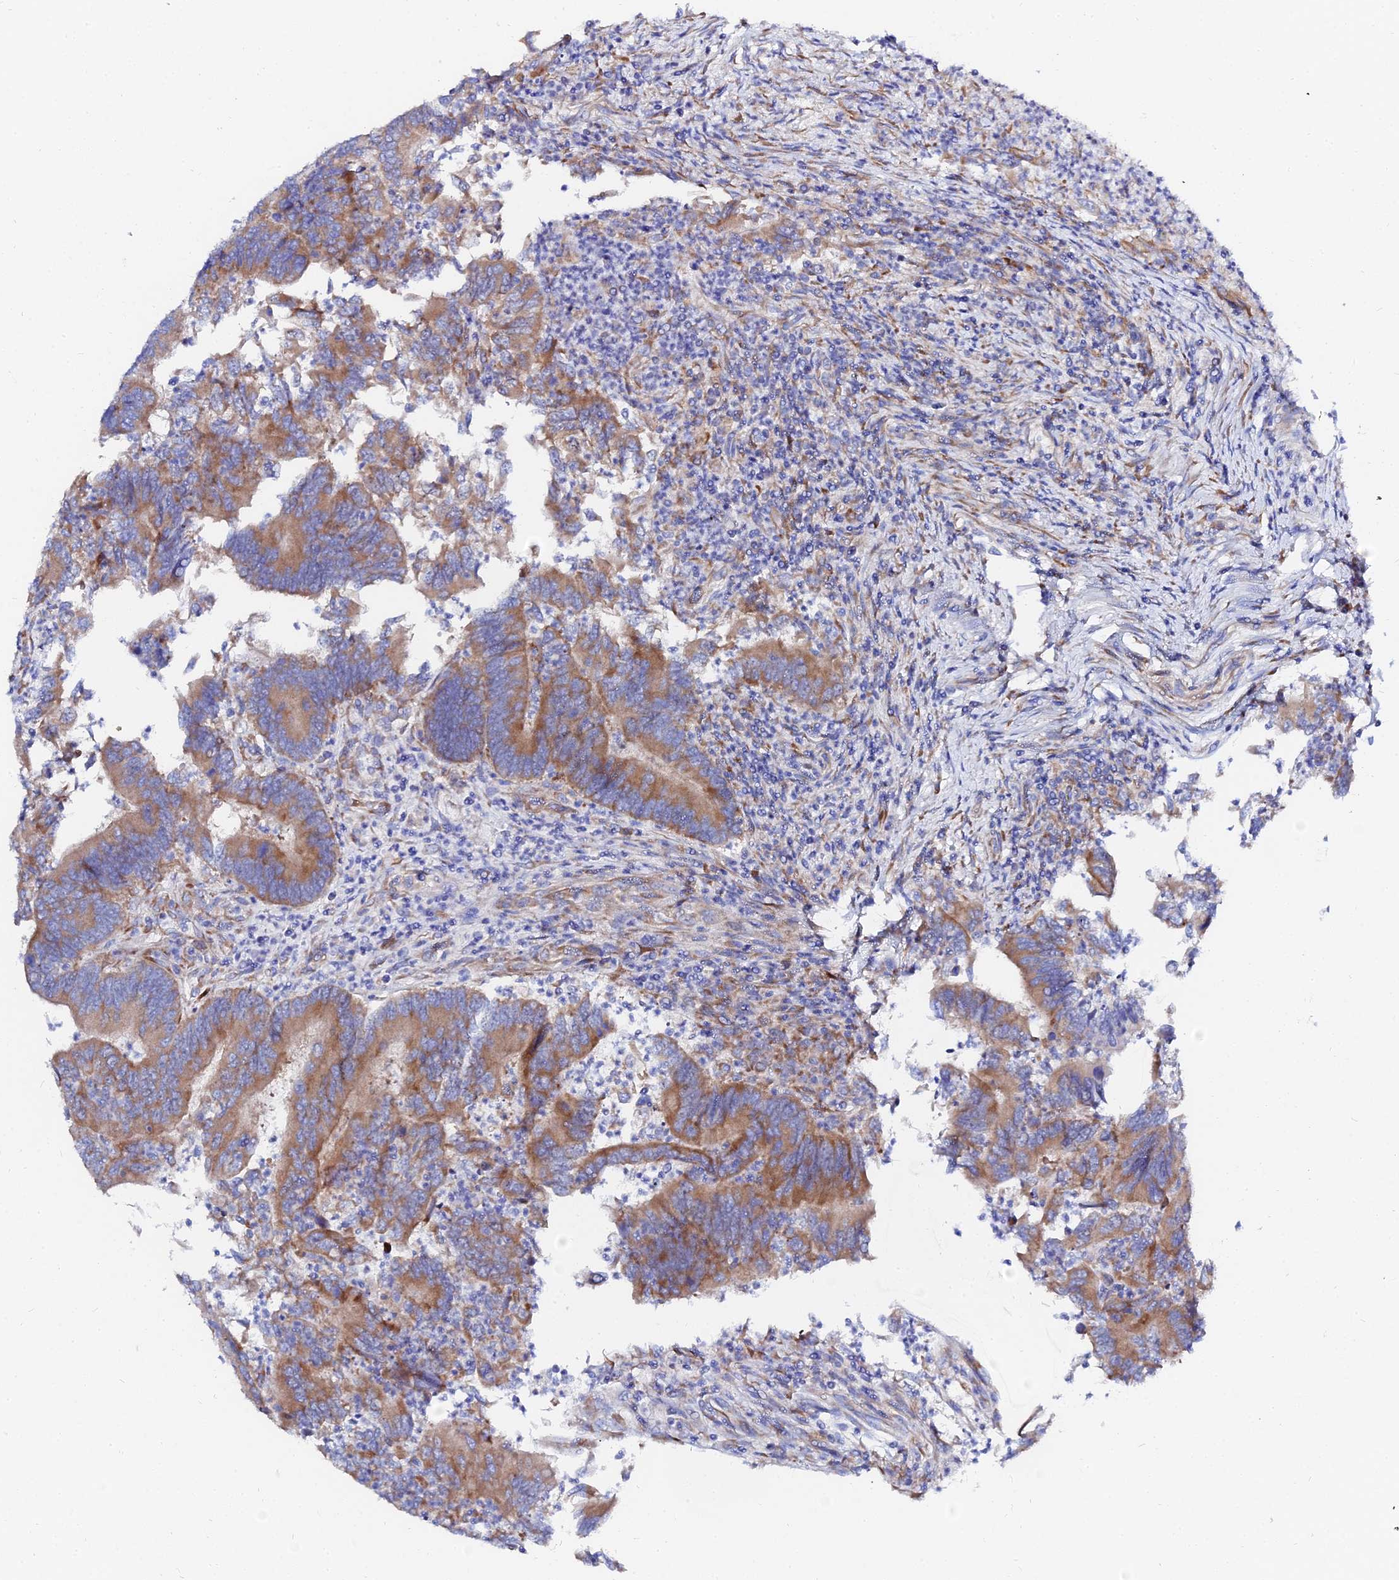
{"staining": {"intensity": "moderate", "quantity": ">75%", "location": "cytoplasmic/membranous"}, "tissue": "colorectal cancer", "cell_type": "Tumor cells", "image_type": "cancer", "snomed": [{"axis": "morphology", "description": "Adenocarcinoma, NOS"}, {"axis": "topography", "description": "Colon"}], "caption": "This photomicrograph displays IHC staining of adenocarcinoma (colorectal), with medium moderate cytoplasmic/membranous staining in approximately >75% of tumor cells.", "gene": "PTTG1", "patient": {"sex": "female", "age": 67}}